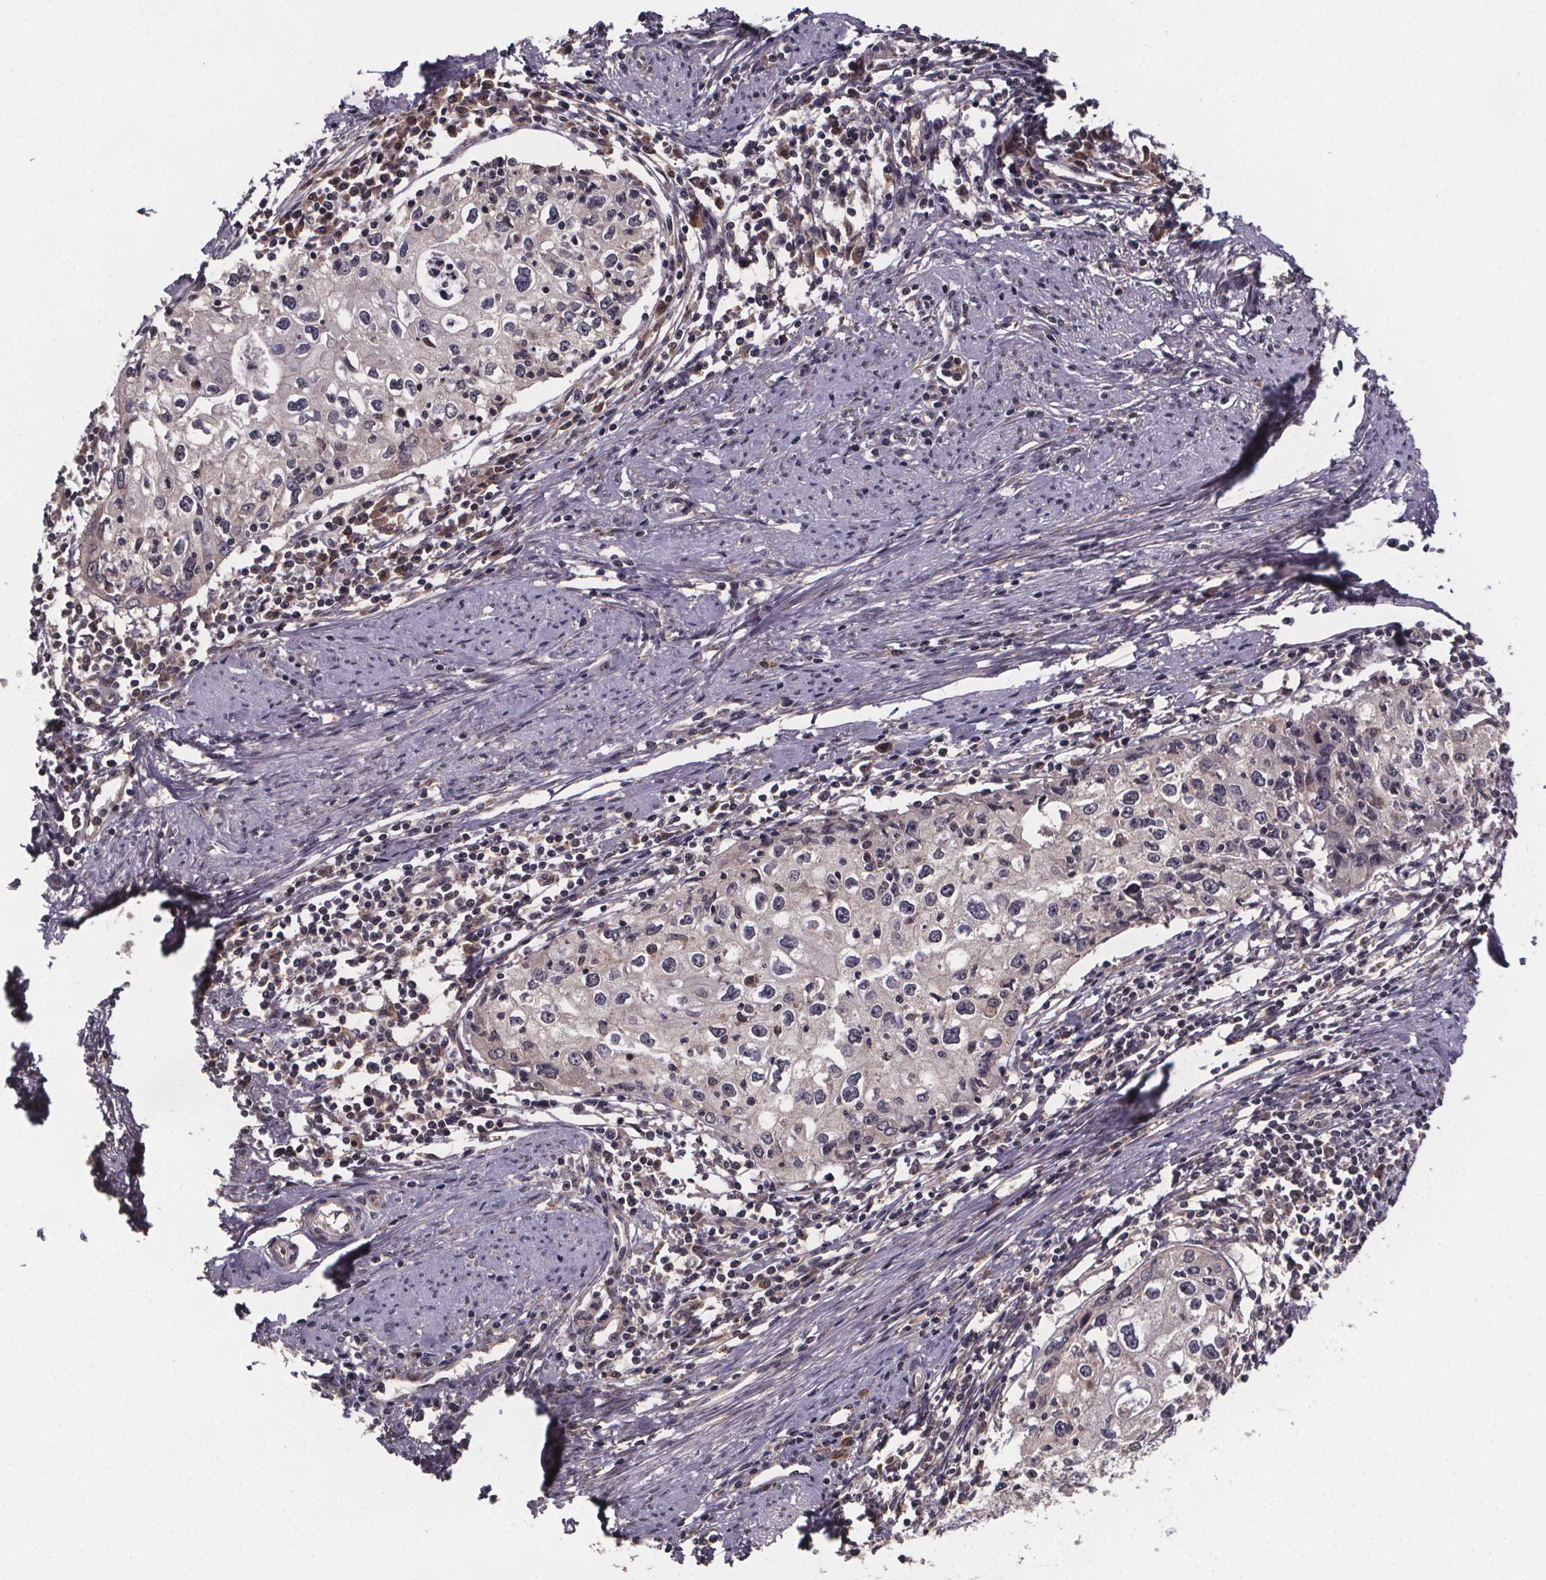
{"staining": {"intensity": "weak", "quantity": "25%-75%", "location": "cytoplasmic/membranous"}, "tissue": "cervical cancer", "cell_type": "Tumor cells", "image_type": "cancer", "snomed": [{"axis": "morphology", "description": "Squamous cell carcinoma, NOS"}, {"axis": "topography", "description": "Cervix"}], "caption": "IHC image of human cervical cancer (squamous cell carcinoma) stained for a protein (brown), which shows low levels of weak cytoplasmic/membranous staining in about 25%-75% of tumor cells.", "gene": "SAT1", "patient": {"sex": "female", "age": 40}}